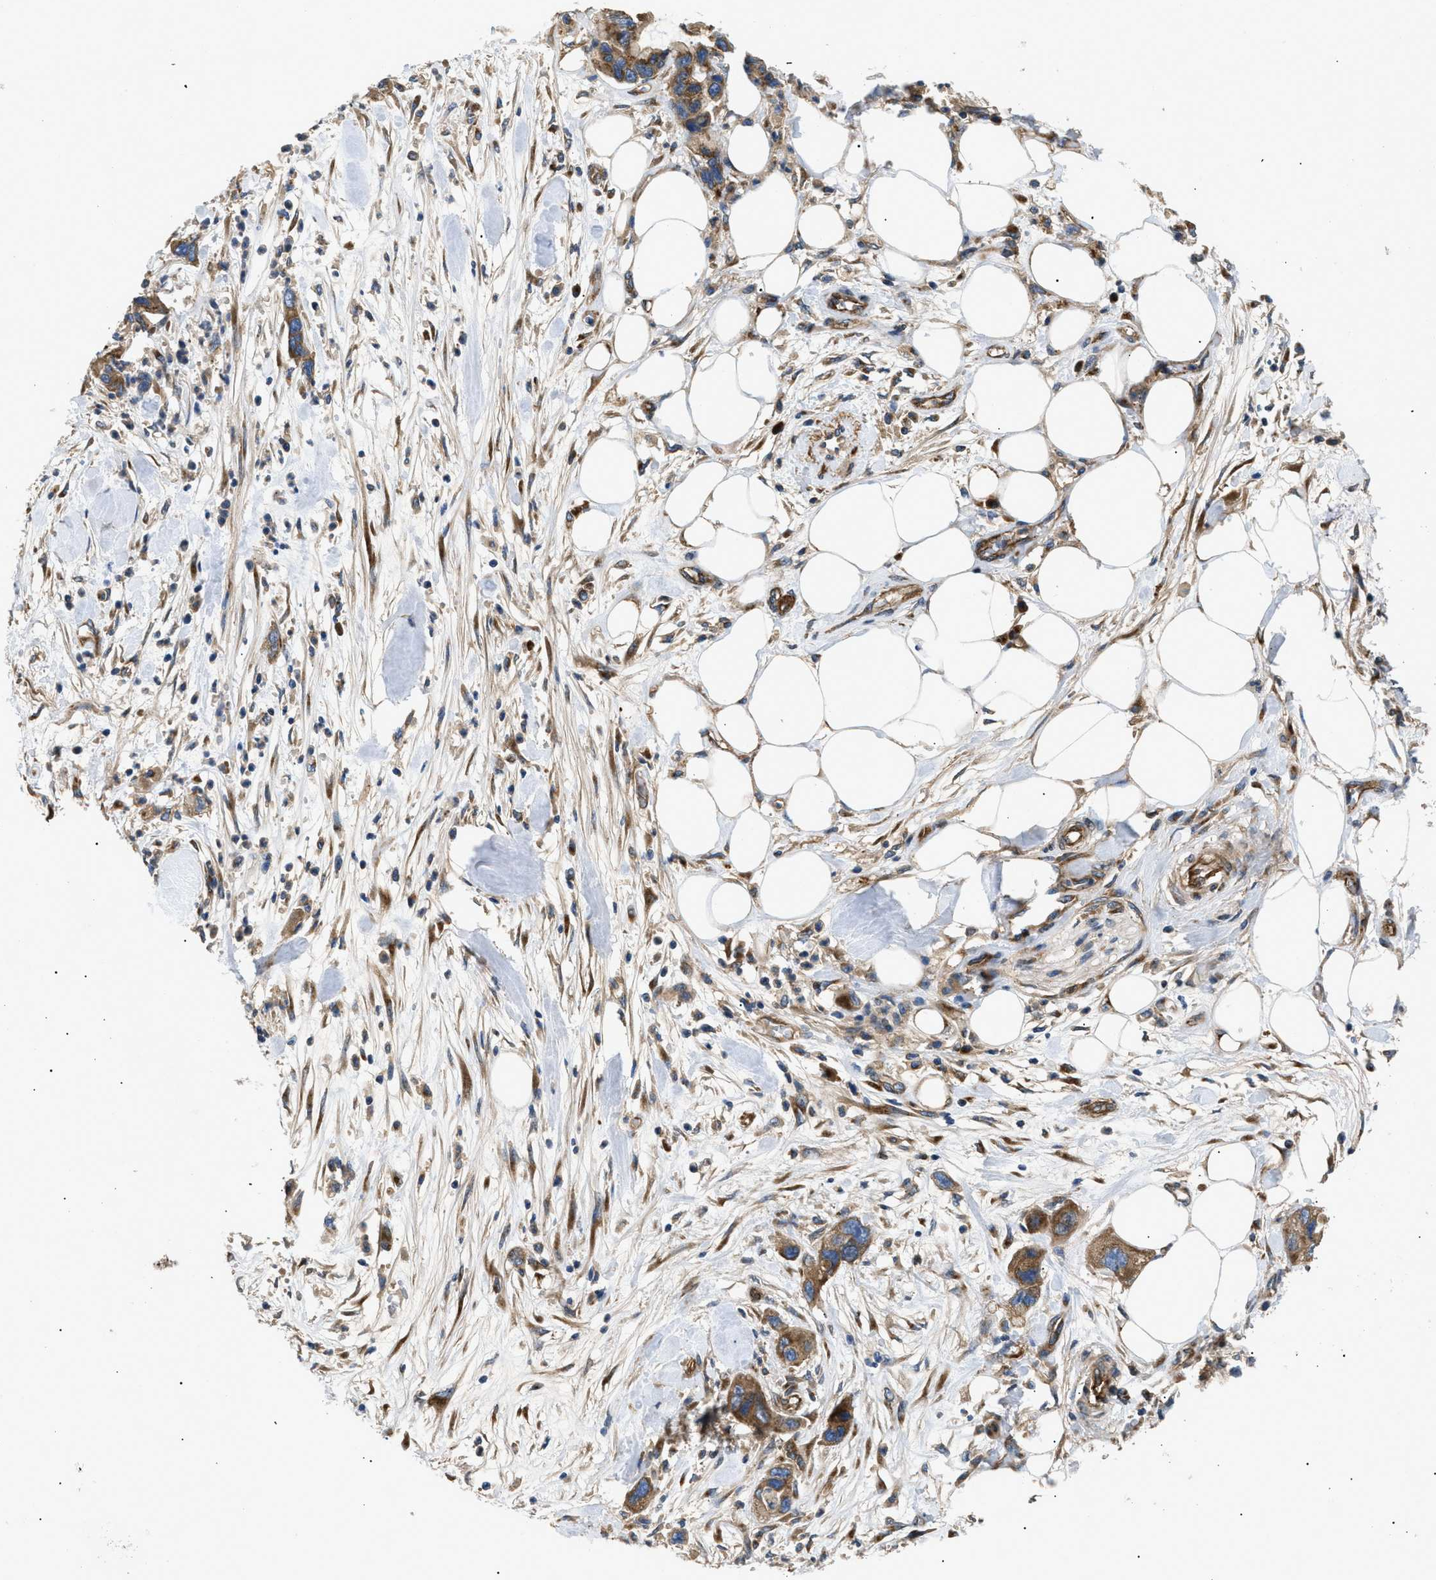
{"staining": {"intensity": "moderate", "quantity": ">75%", "location": "cytoplasmic/membranous"}, "tissue": "pancreatic cancer", "cell_type": "Tumor cells", "image_type": "cancer", "snomed": [{"axis": "morphology", "description": "Normal tissue, NOS"}, {"axis": "morphology", "description": "Adenocarcinoma, NOS"}, {"axis": "topography", "description": "Pancreas"}], "caption": "DAB (3,3'-diaminobenzidine) immunohistochemical staining of pancreatic adenocarcinoma shows moderate cytoplasmic/membranous protein staining in approximately >75% of tumor cells.", "gene": "LYSMD3", "patient": {"sex": "female", "age": 71}}